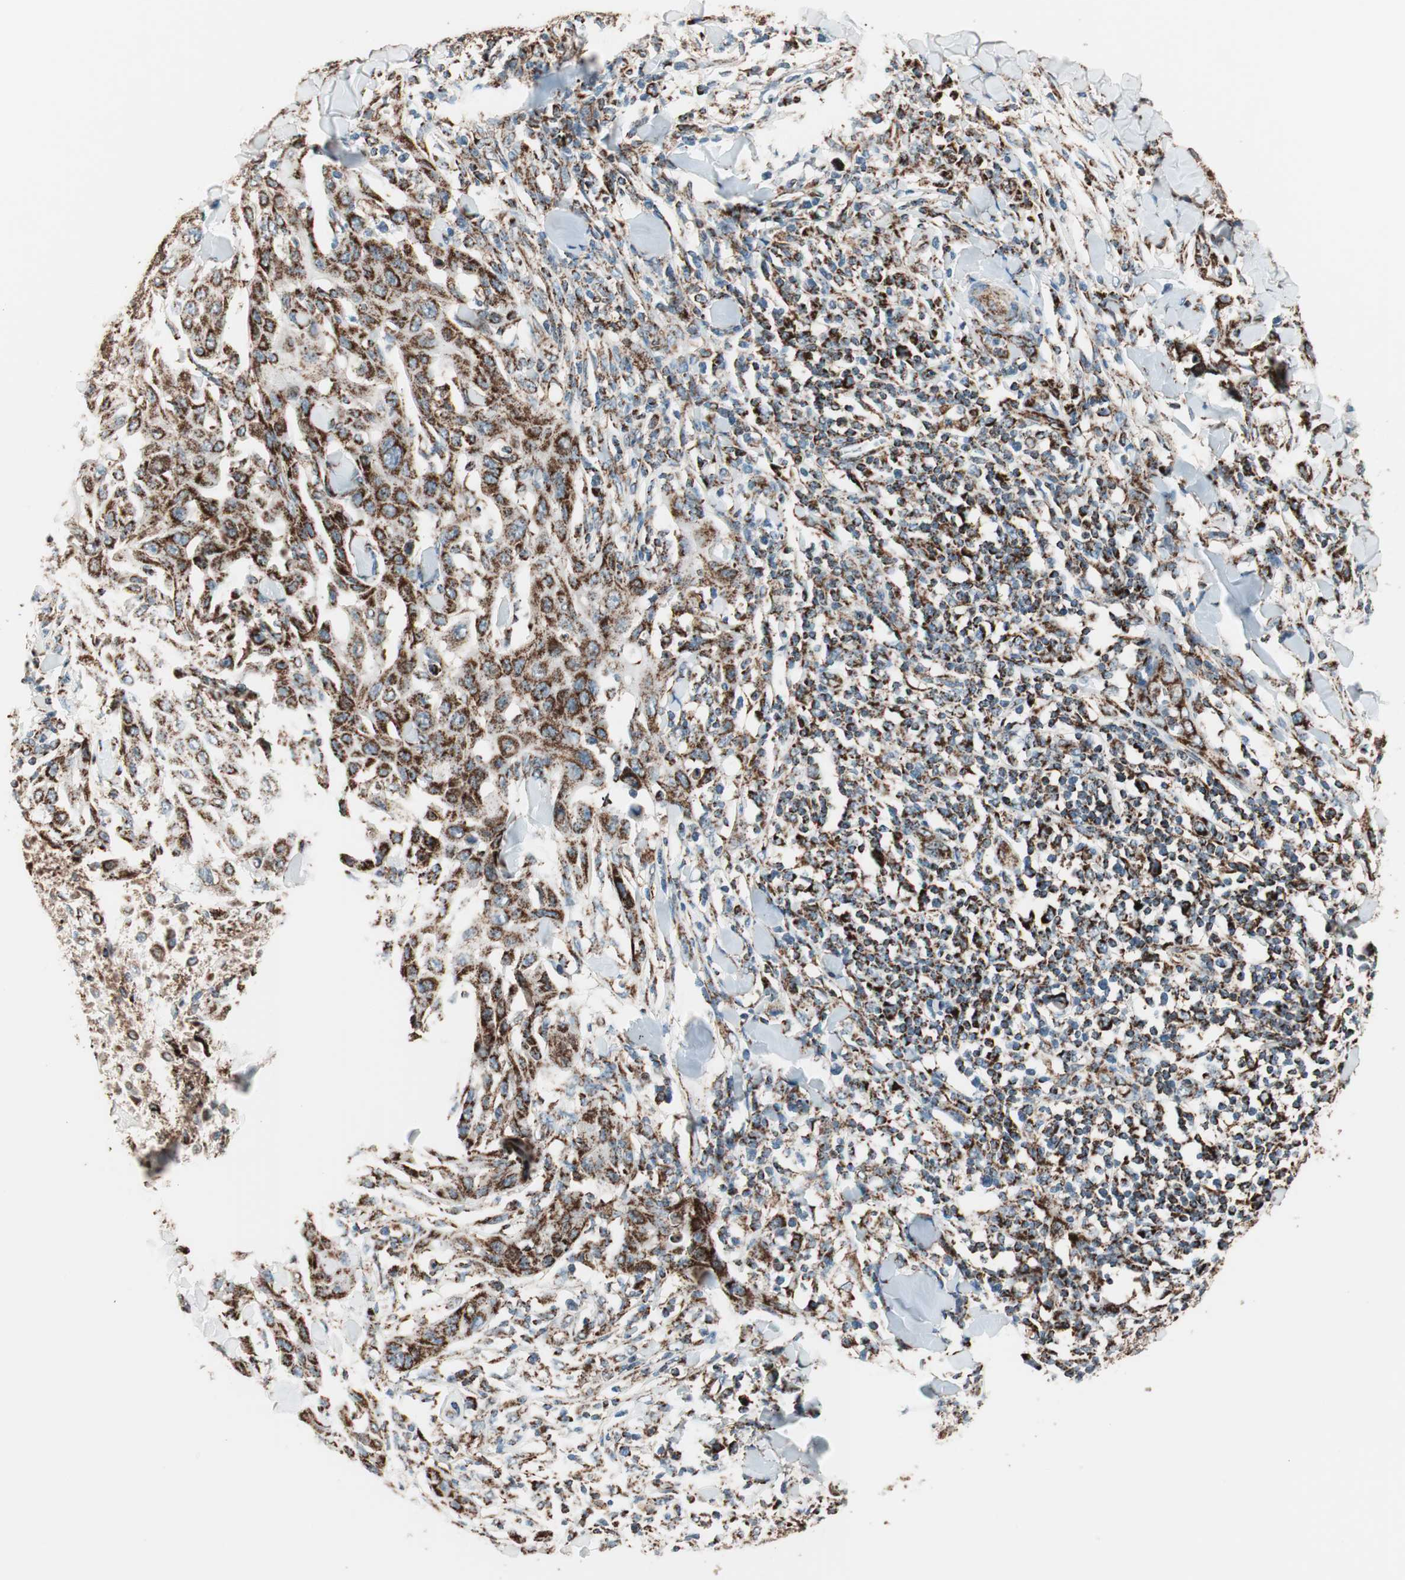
{"staining": {"intensity": "strong", "quantity": ">75%", "location": "cytoplasmic/membranous"}, "tissue": "skin cancer", "cell_type": "Tumor cells", "image_type": "cancer", "snomed": [{"axis": "morphology", "description": "Squamous cell carcinoma, NOS"}, {"axis": "topography", "description": "Skin"}], "caption": "Squamous cell carcinoma (skin) stained for a protein displays strong cytoplasmic/membranous positivity in tumor cells.", "gene": "TOMM22", "patient": {"sex": "male", "age": 24}}